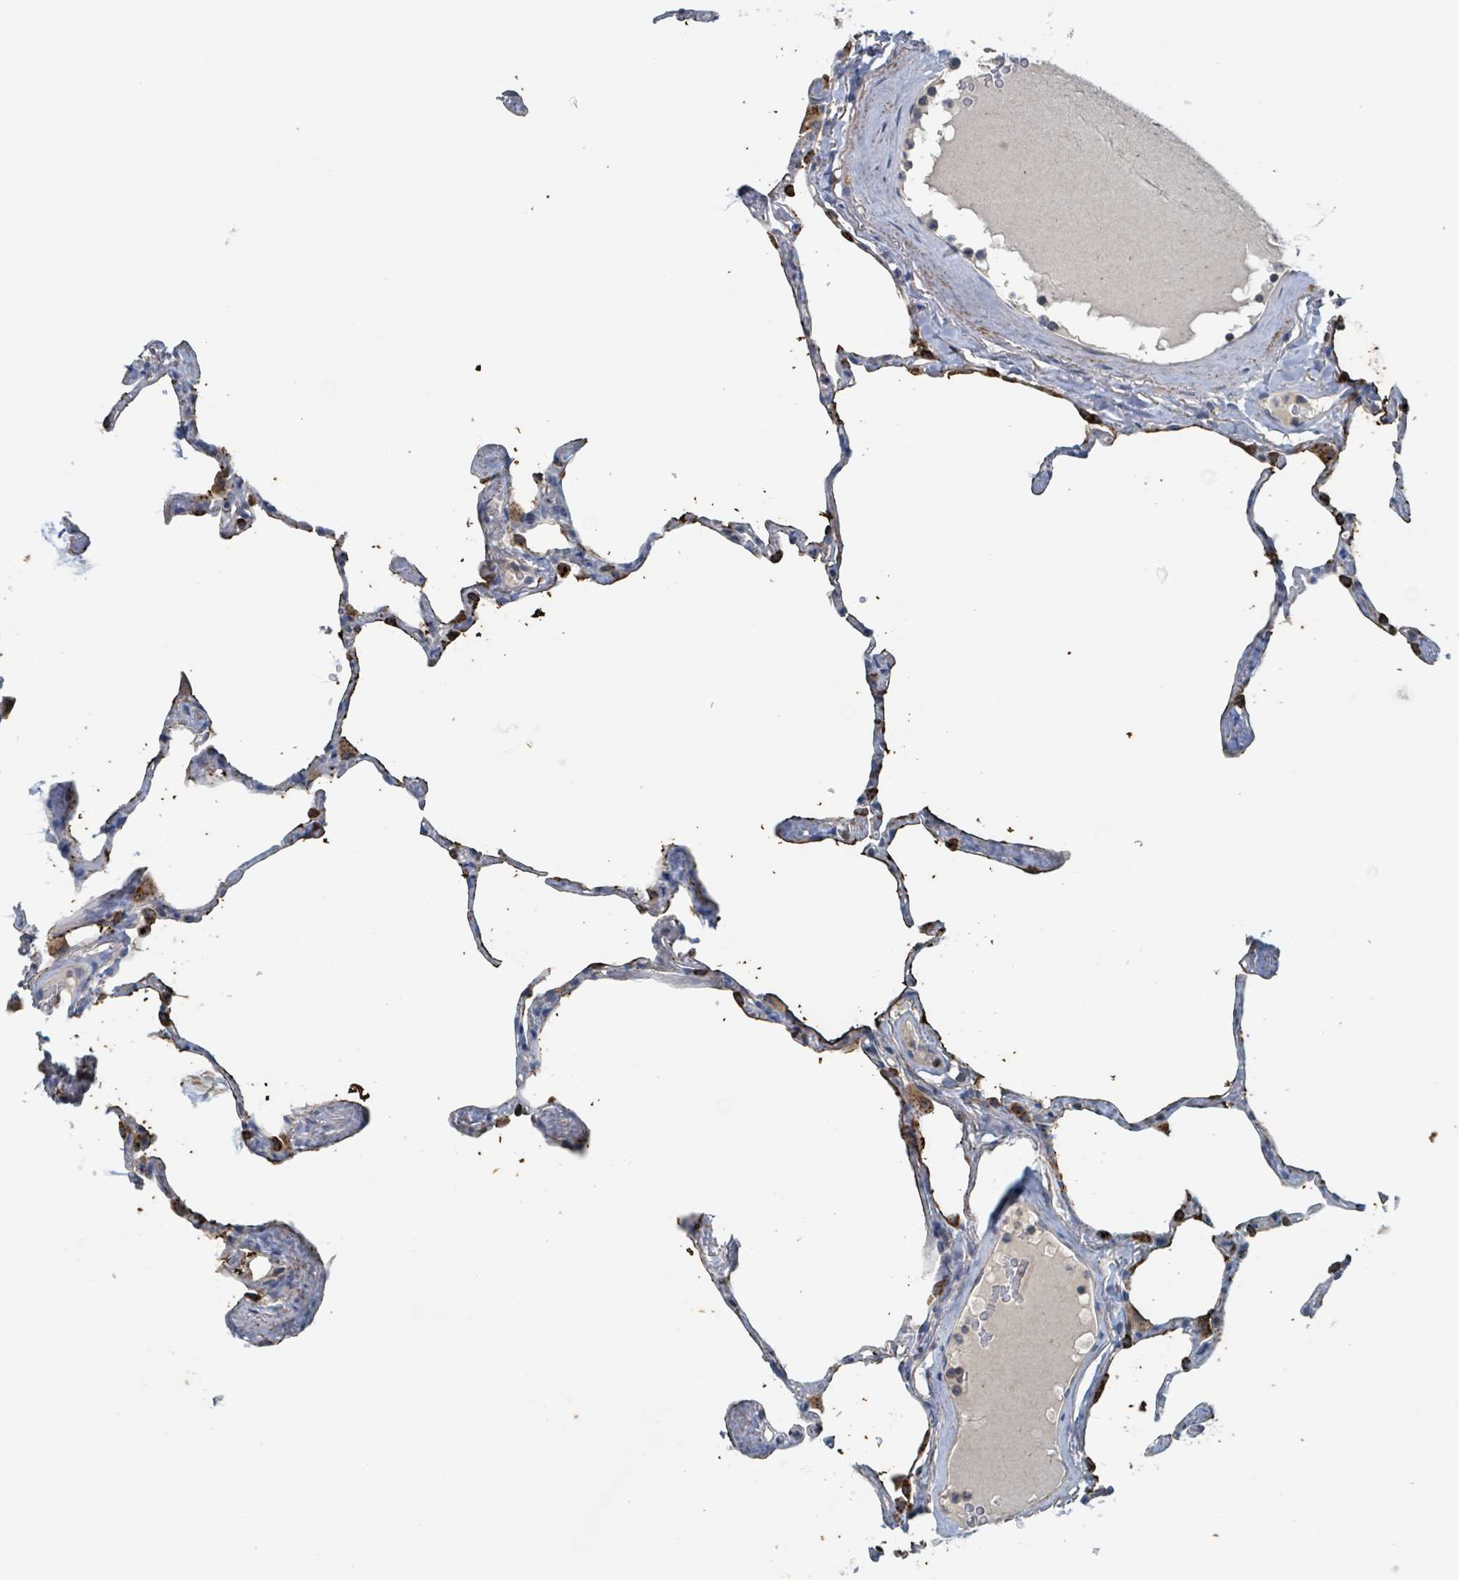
{"staining": {"intensity": "strong", "quantity": "25%-75%", "location": "cytoplasmic/membranous"}, "tissue": "lung", "cell_type": "Alveolar cells", "image_type": "normal", "snomed": [{"axis": "morphology", "description": "Normal tissue, NOS"}, {"axis": "topography", "description": "Lung"}], "caption": "Immunohistochemical staining of unremarkable human lung displays 25%-75% levels of strong cytoplasmic/membranous protein expression in approximately 25%-75% of alveolar cells.", "gene": "ACBD4", "patient": {"sex": "male", "age": 65}}